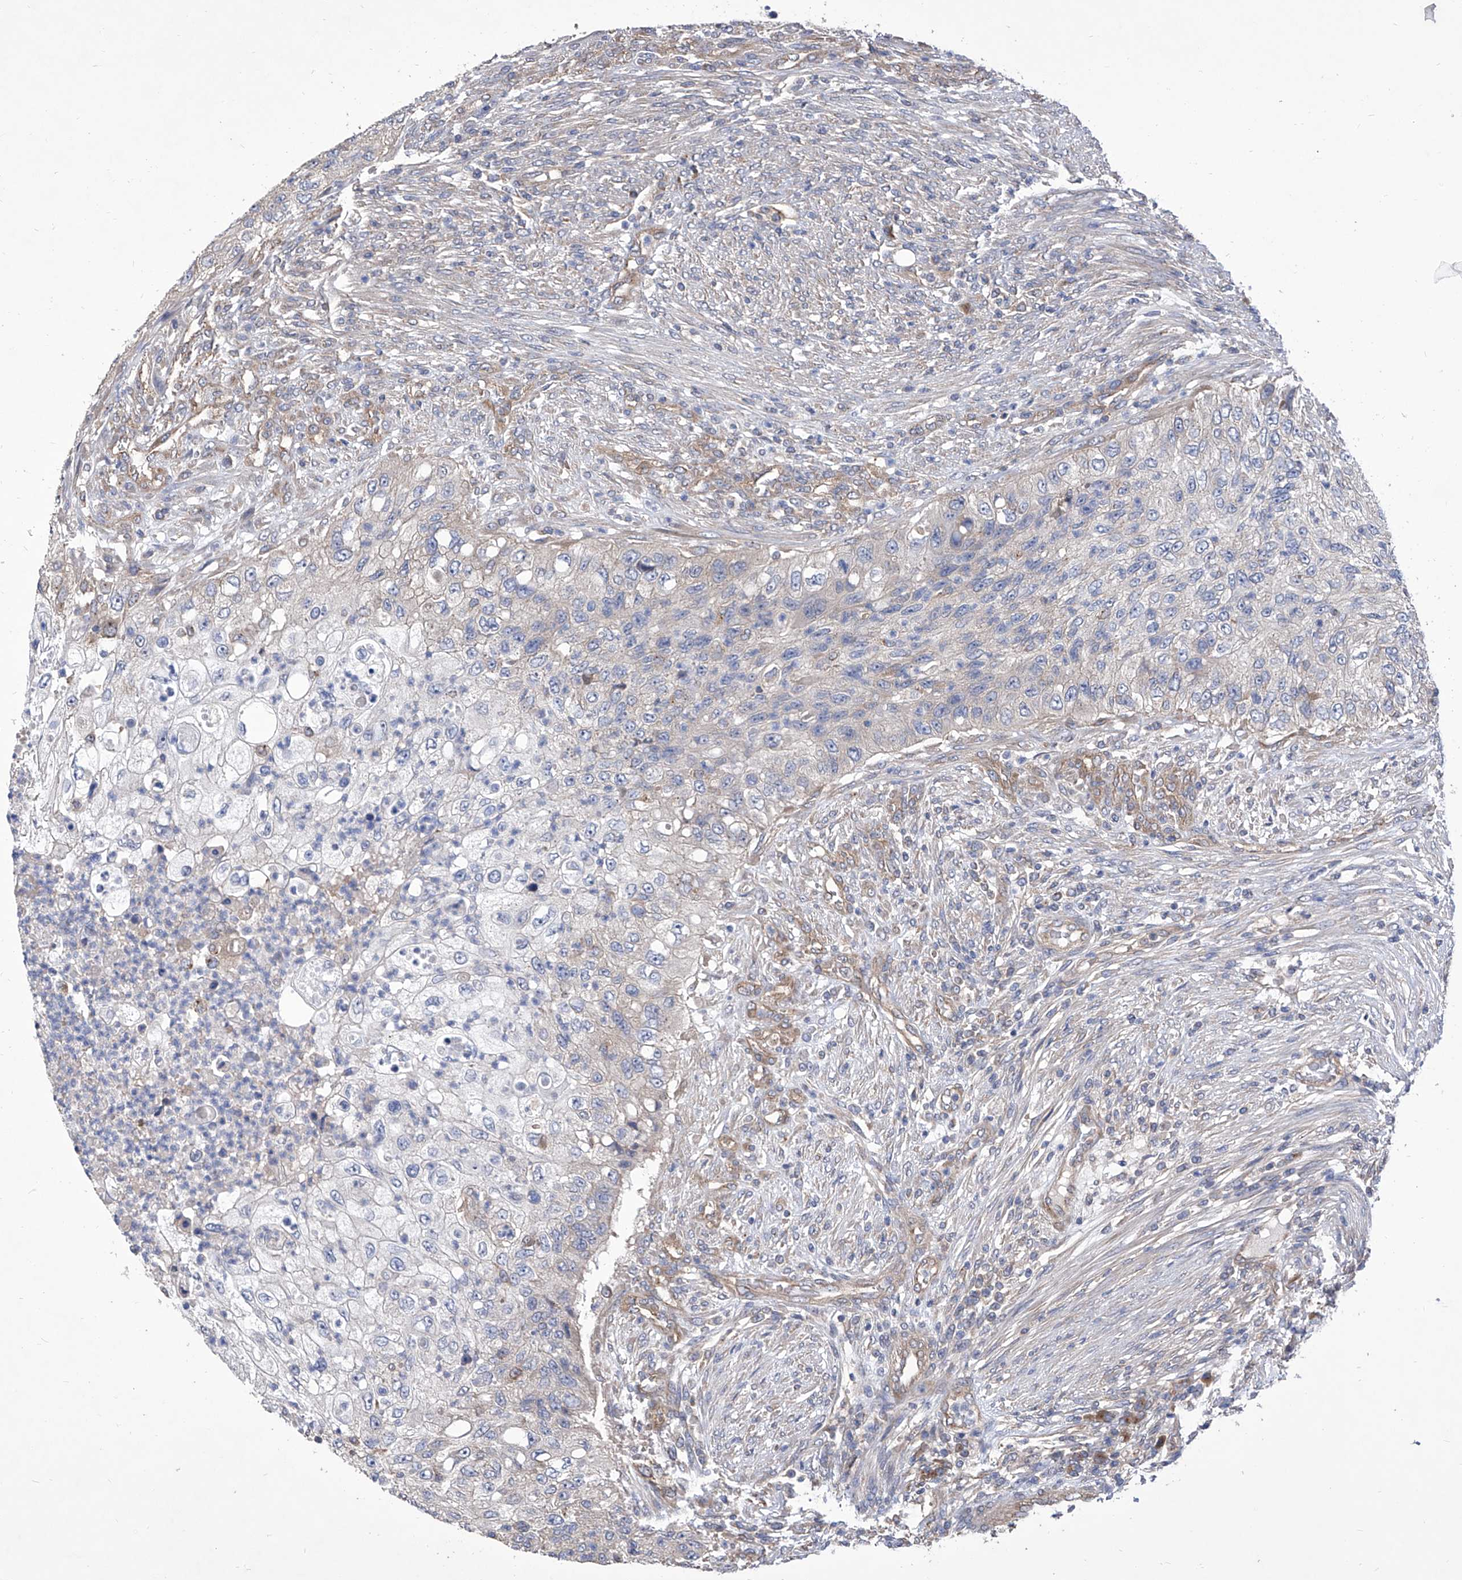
{"staining": {"intensity": "negative", "quantity": "none", "location": "none"}, "tissue": "urothelial cancer", "cell_type": "Tumor cells", "image_type": "cancer", "snomed": [{"axis": "morphology", "description": "Urothelial carcinoma, High grade"}, {"axis": "topography", "description": "Urinary bladder"}], "caption": "Photomicrograph shows no significant protein positivity in tumor cells of urothelial cancer. (Immunohistochemistry, brightfield microscopy, high magnification).", "gene": "TJAP1", "patient": {"sex": "female", "age": 60}}